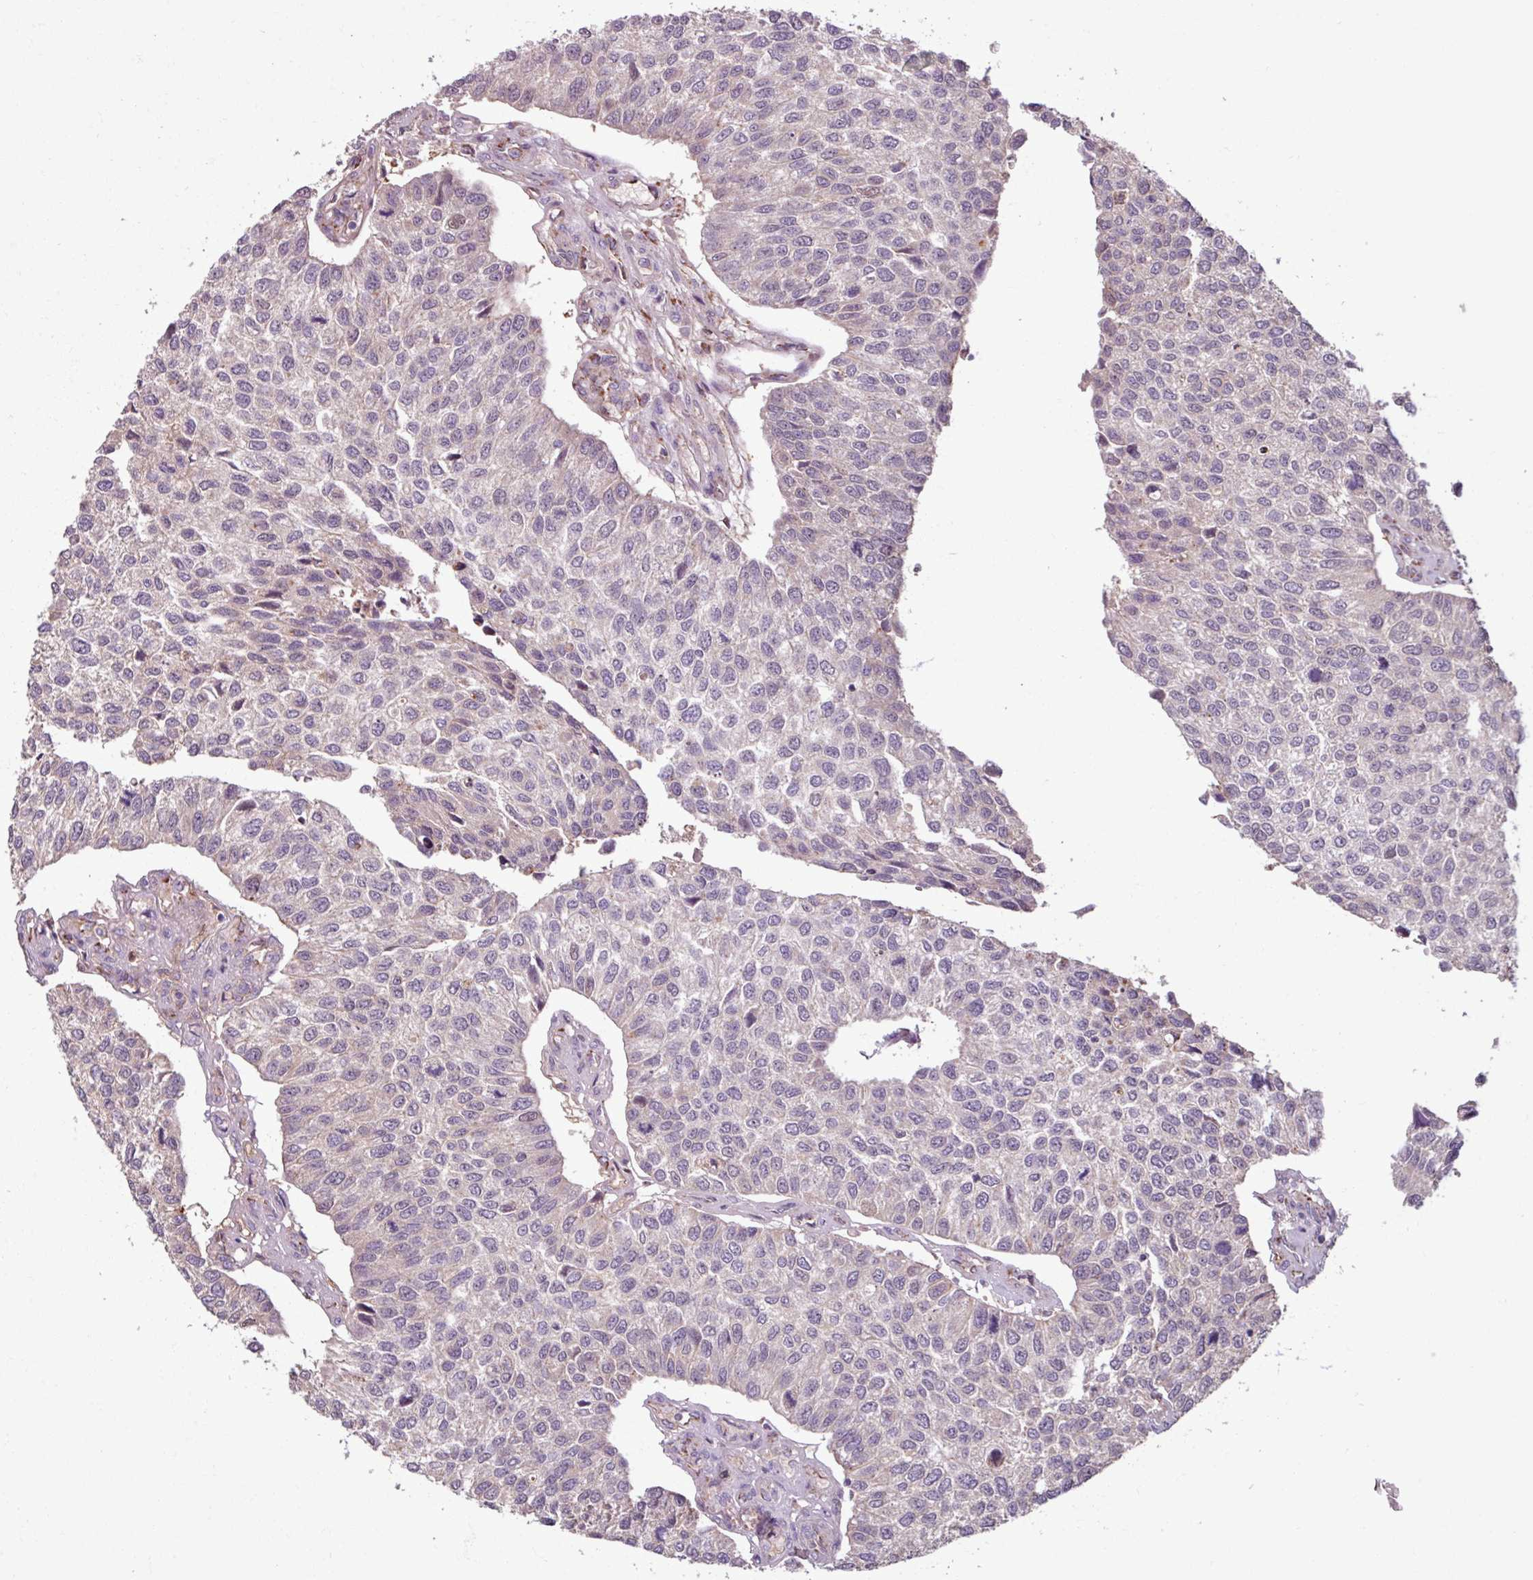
{"staining": {"intensity": "negative", "quantity": "none", "location": "none"}, "tissue": "urothelial cancer", "cell_type": "Tumor cells", "image_type": "cancer", "snomed": [{"axis": "morphology", "description": "Urothelial carcinoma, NOS"}, {"axis": "topography", "description": "Urinary bladder"}], "caption": "Protein analysis of transitional cell carcinoma exhibits no significant positivity in tumor cells. (IHC, brightfield microscopy, high magnification).", "gene": "PNMA6A", "patient": {"sex": "male", "age": 55}}